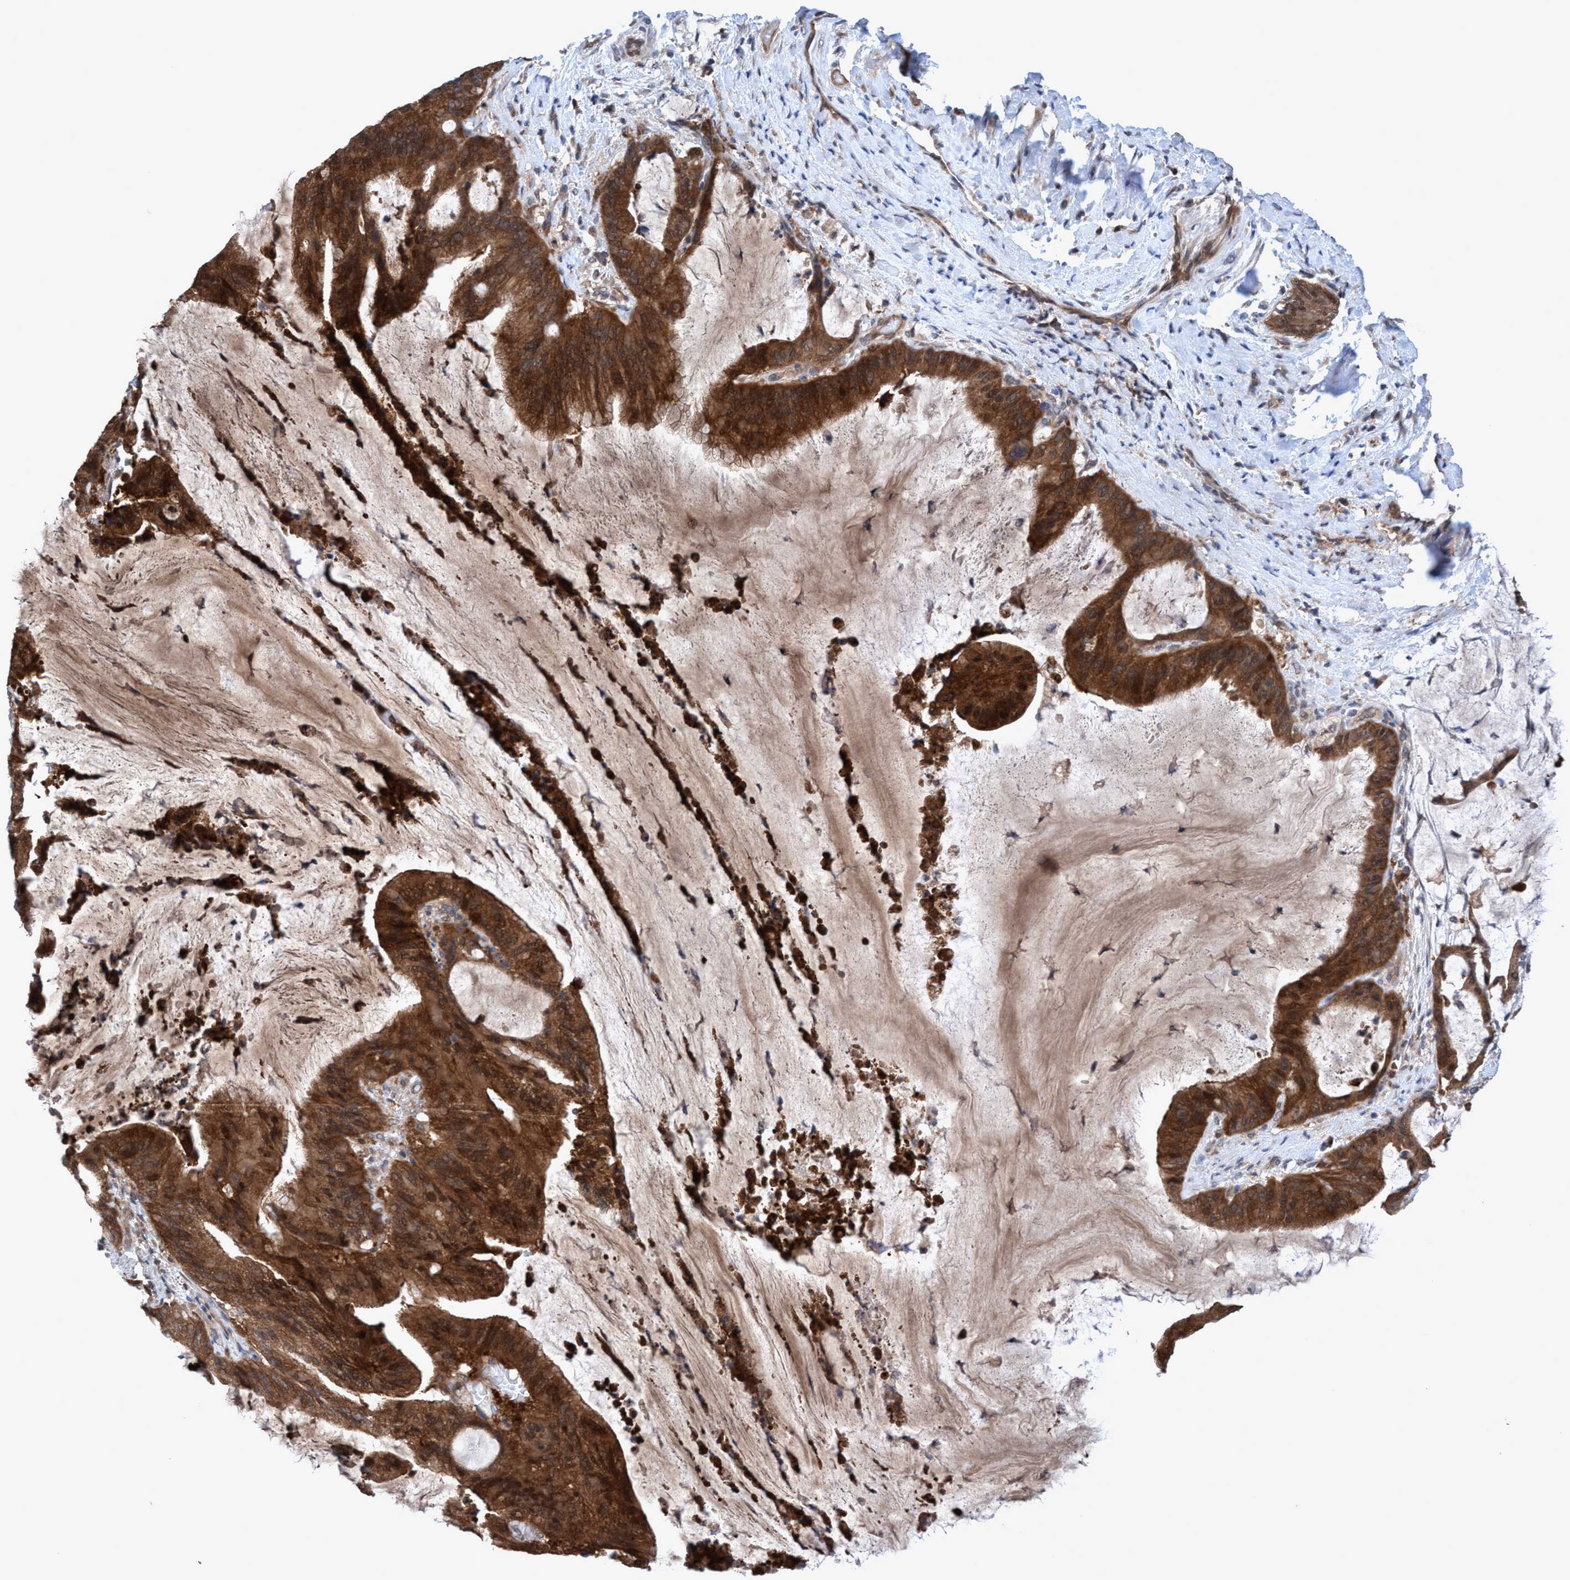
{"staining": {"intensity": "strong", "quantity": ">75%", "location": "cytoplasmic/membranous"}, "tissue": "liver cancer", "cell_type": "Tumor cells", "image_type": "cancer", "snomed": [{"axis": "morphology", "description": "Normal tissue, NOS"}, {"axis": "morphology", "description": "Cholangiocarcinoma"}, {"axis": "topography", "description": "Liver"}, {"axis": "topography", "description": "Peripheral nerve tissue"}], "caption": "Protein staining of liver cancer tissue shows strong cytoplasmic/membranous staining in about >75% of tumor cells.", "gene": "GLOD4", "patient": {"sex": "female", "age": 73}}